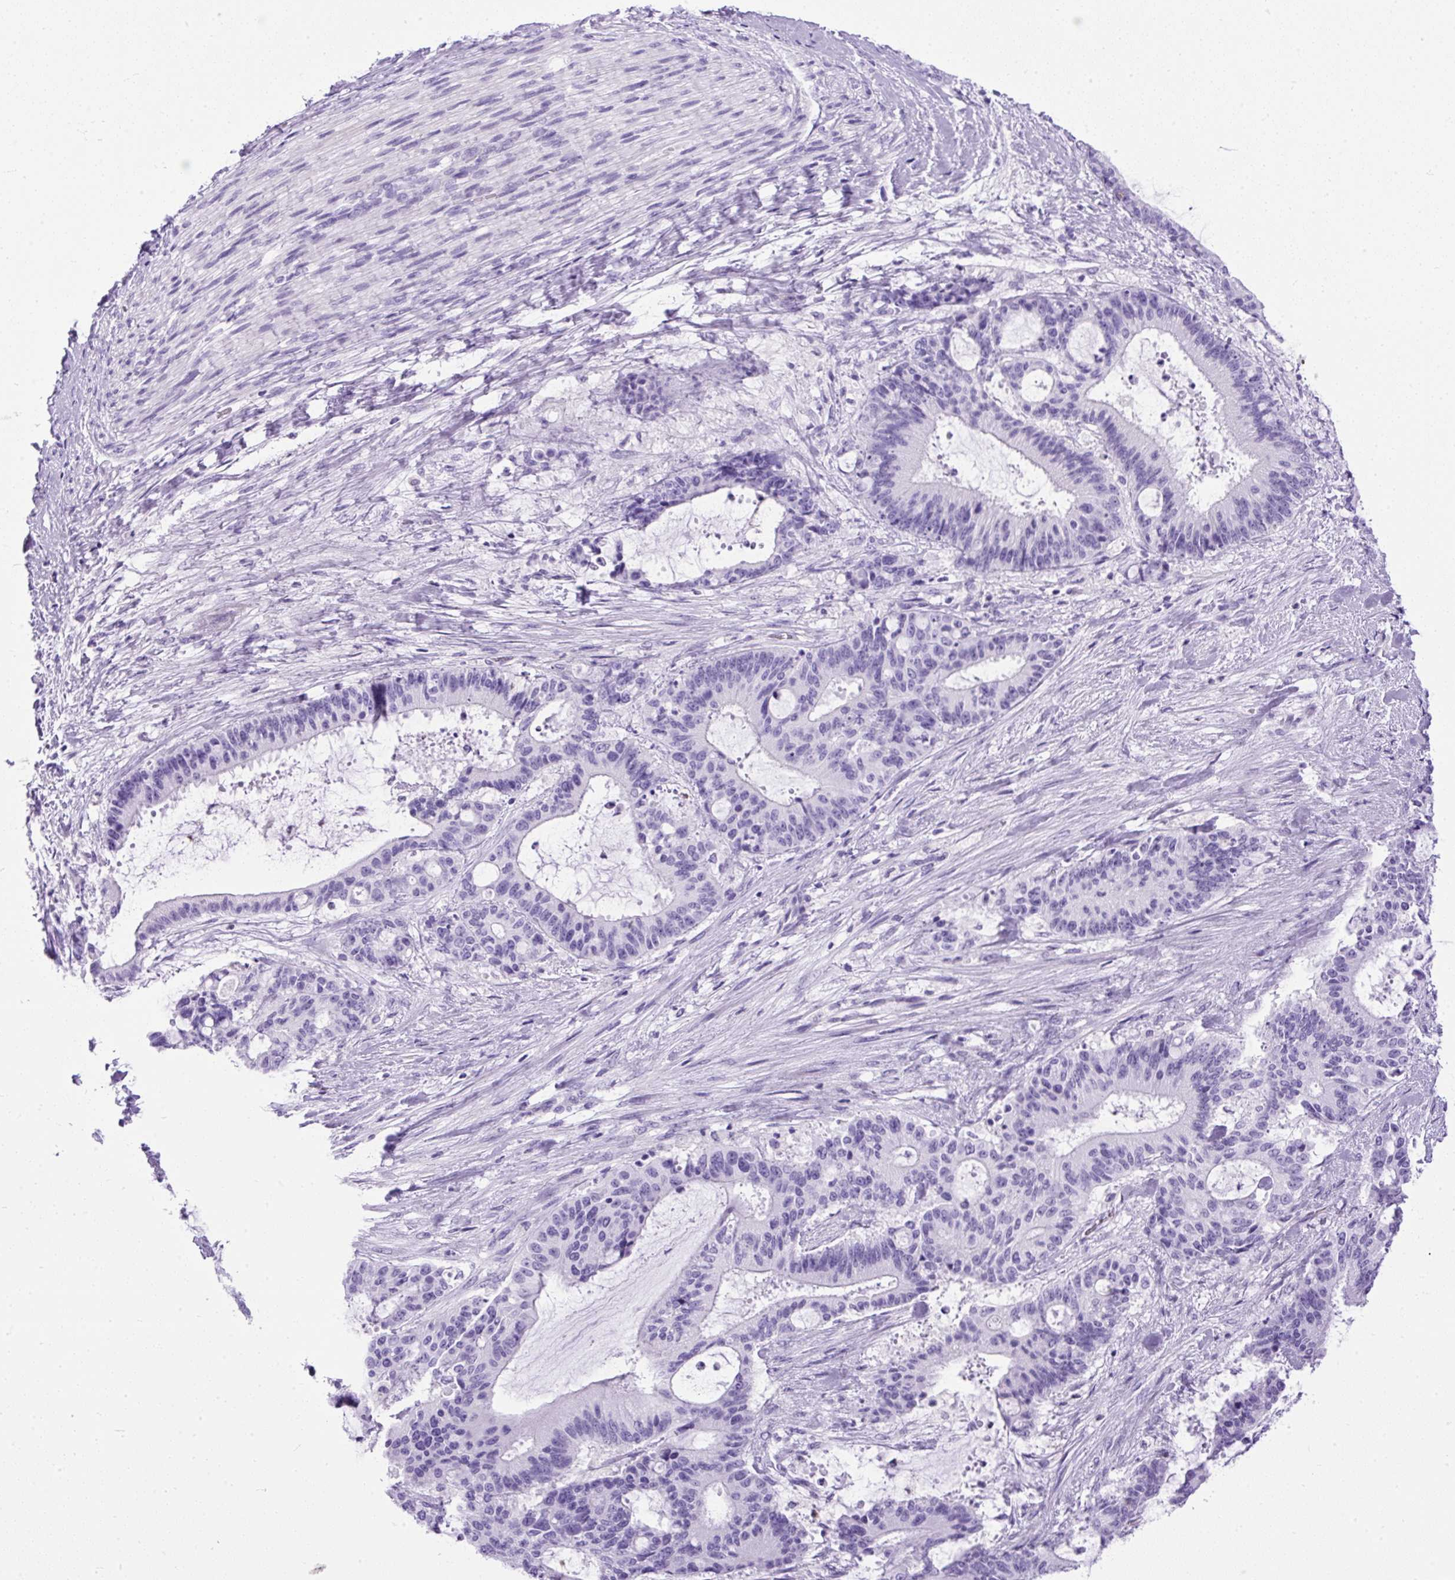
{"staining": {"intensity": "negative", "quantity": "none", "location": "none"}, "tissue": "liver cancer", "cell_type": "Tumor cells", "image_type": "cancer", "snomed": [{"axis": "morphology", "description": "Normal tissue, NOS"}, {"axis": "morphology", "description": "Cholangiocarcinoma"}, {"axis": "topography", "description": "Liver"}, {"axis": "topography", "description": "Peripheral nerve tissue"}], "caption": "DAB immunohistochemical staining of liver cholangiocarcinoma shows no significant staining in tumor cells.", "gene": "UPP1", "patient": {"sex": "female", "age": 73}}